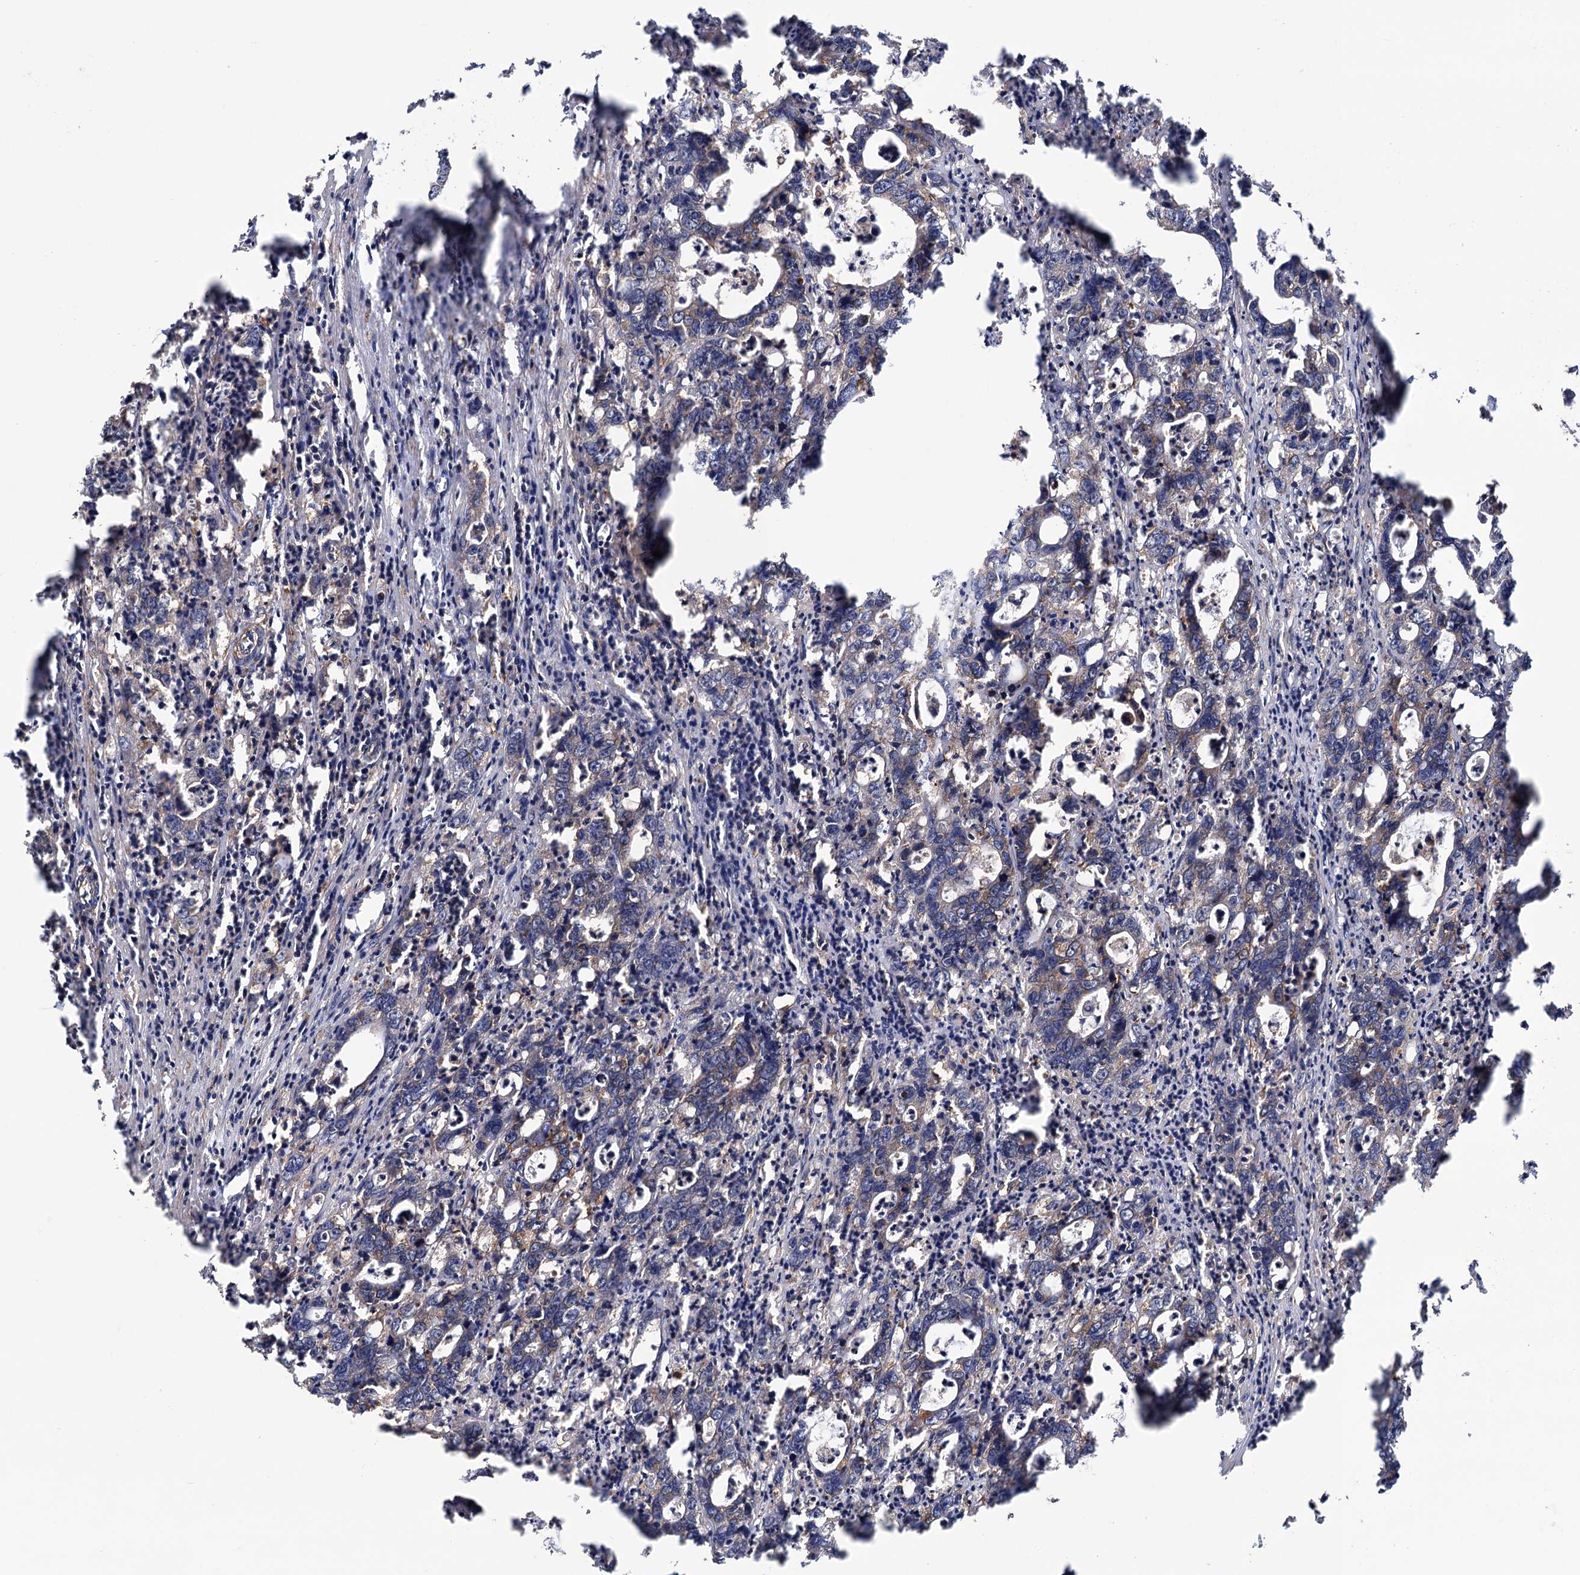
{"staining": {"intensity": "moderate", "quantity": "25%-75%", "location": "cytoplasmic/membranous"}, "tissue": "colorectal cancer", "cell_type": "Tumor cells", "image_type": "cancer", "snomed": [{"axis": "morphology", "description": "Adenocarcinoma, NOS"}, {"axis": "topography", "description": "Colon"}], "caption": "High-magnification brightfield microscopy of colorectal adenocarcinoma stained with DAB (3,3'-diaminobenzidine) (brown) and counterstained with hematoxylin (blue). tumor cells exhibit moderate cytoplasmic/membranous positivity is identified in approximately25%-75% of cells.", "gene": "ATP8B4", "patient": {"sex": "female", "age": 75}}